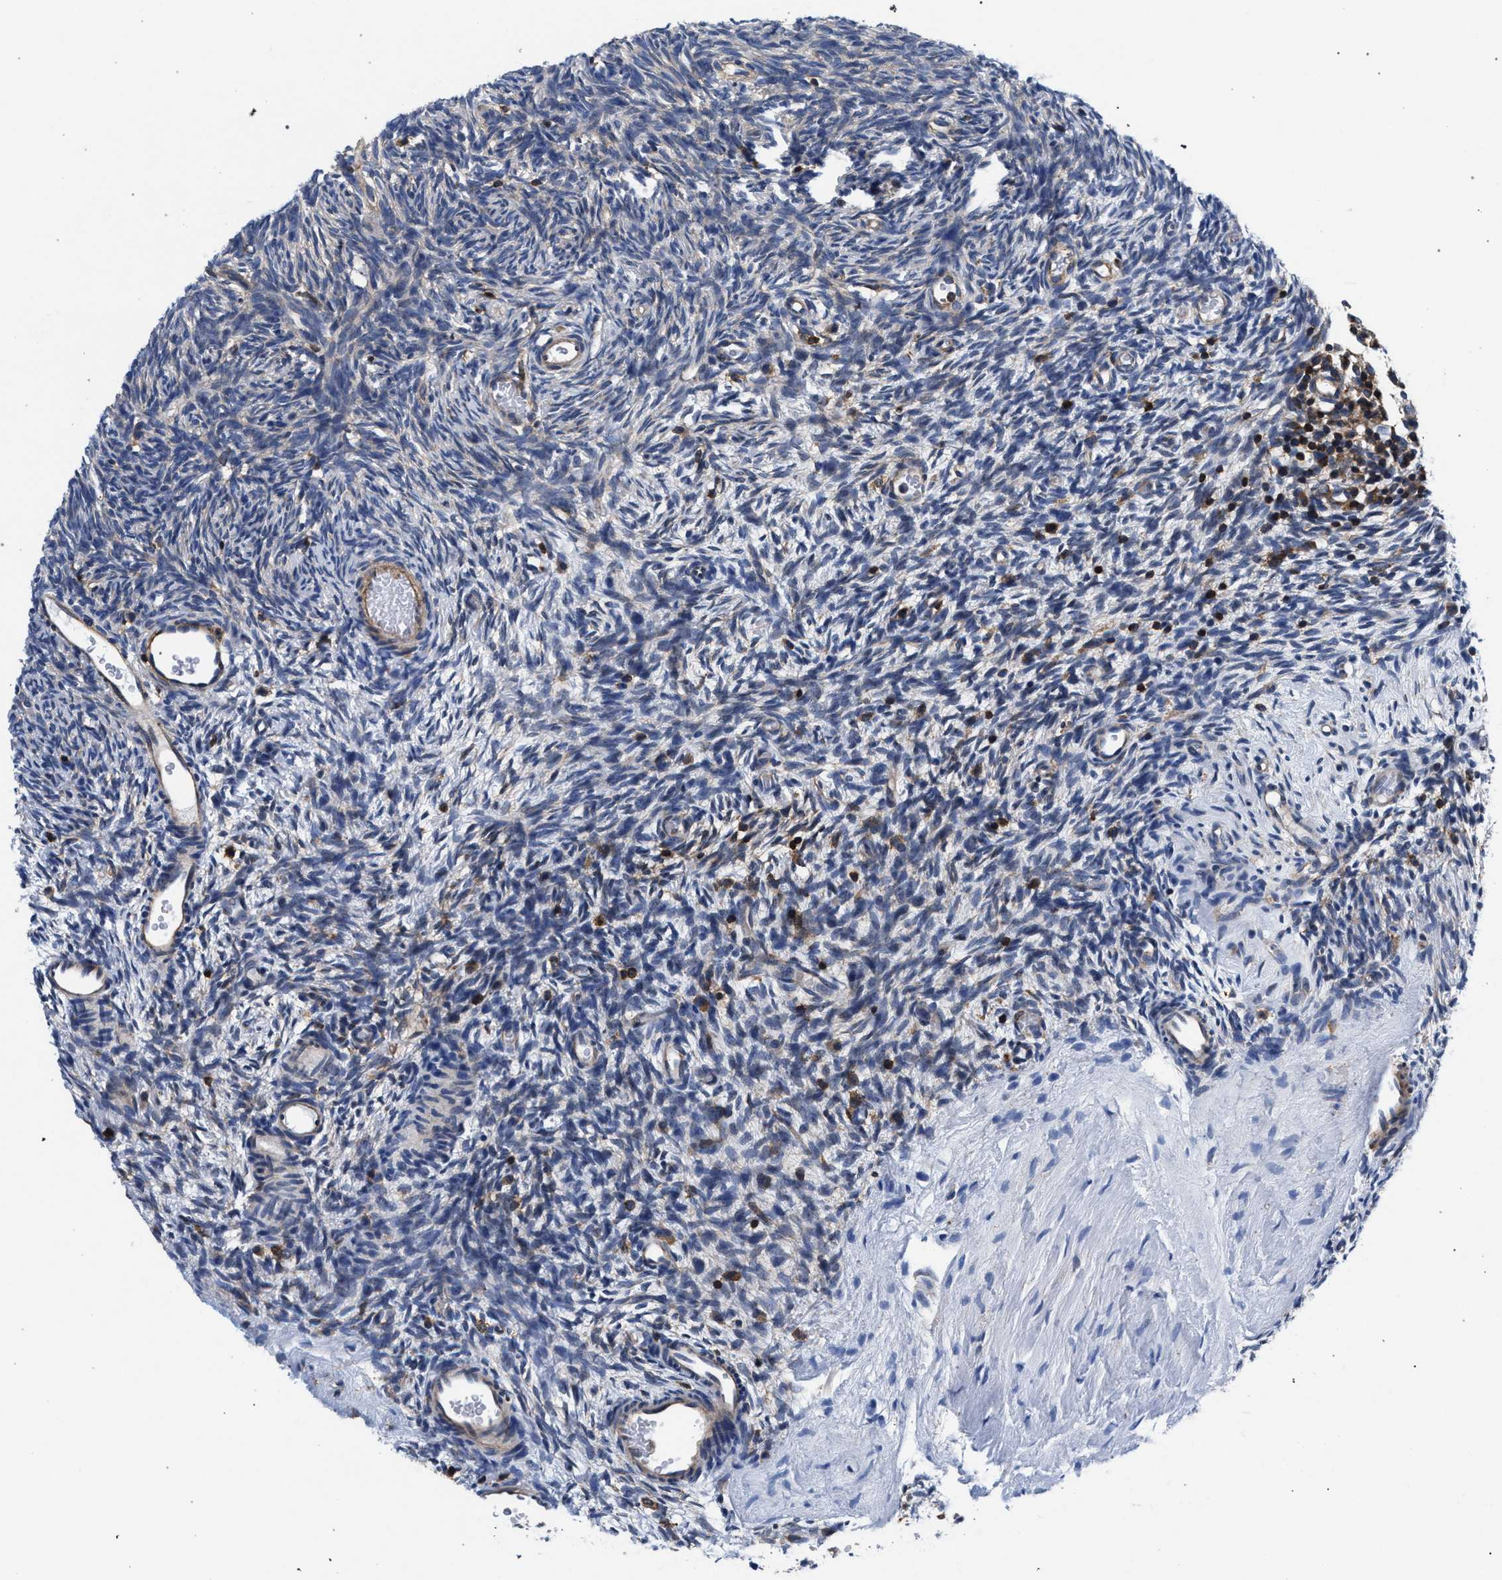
{"staining": {"intensity": "negative", "quantity": "none", "location": "none"}, "tissue": "ovary", "cell_type": "Ovarian stroma cells", "image_type": "normal", "snomed": [{"axis": "morphology", "description": "Normal tissue, NOS"}, {"axis": "topography", "description": "Ovary"}], "caption": "DAB (3,3'-diaminobenzidine) immunohistochemical staining of unremarkable human ovary demonstrates no significant expression in ovarian stroma cells.", "gene": "LASP1", "patient": {"sex": "female", "age": 35}}